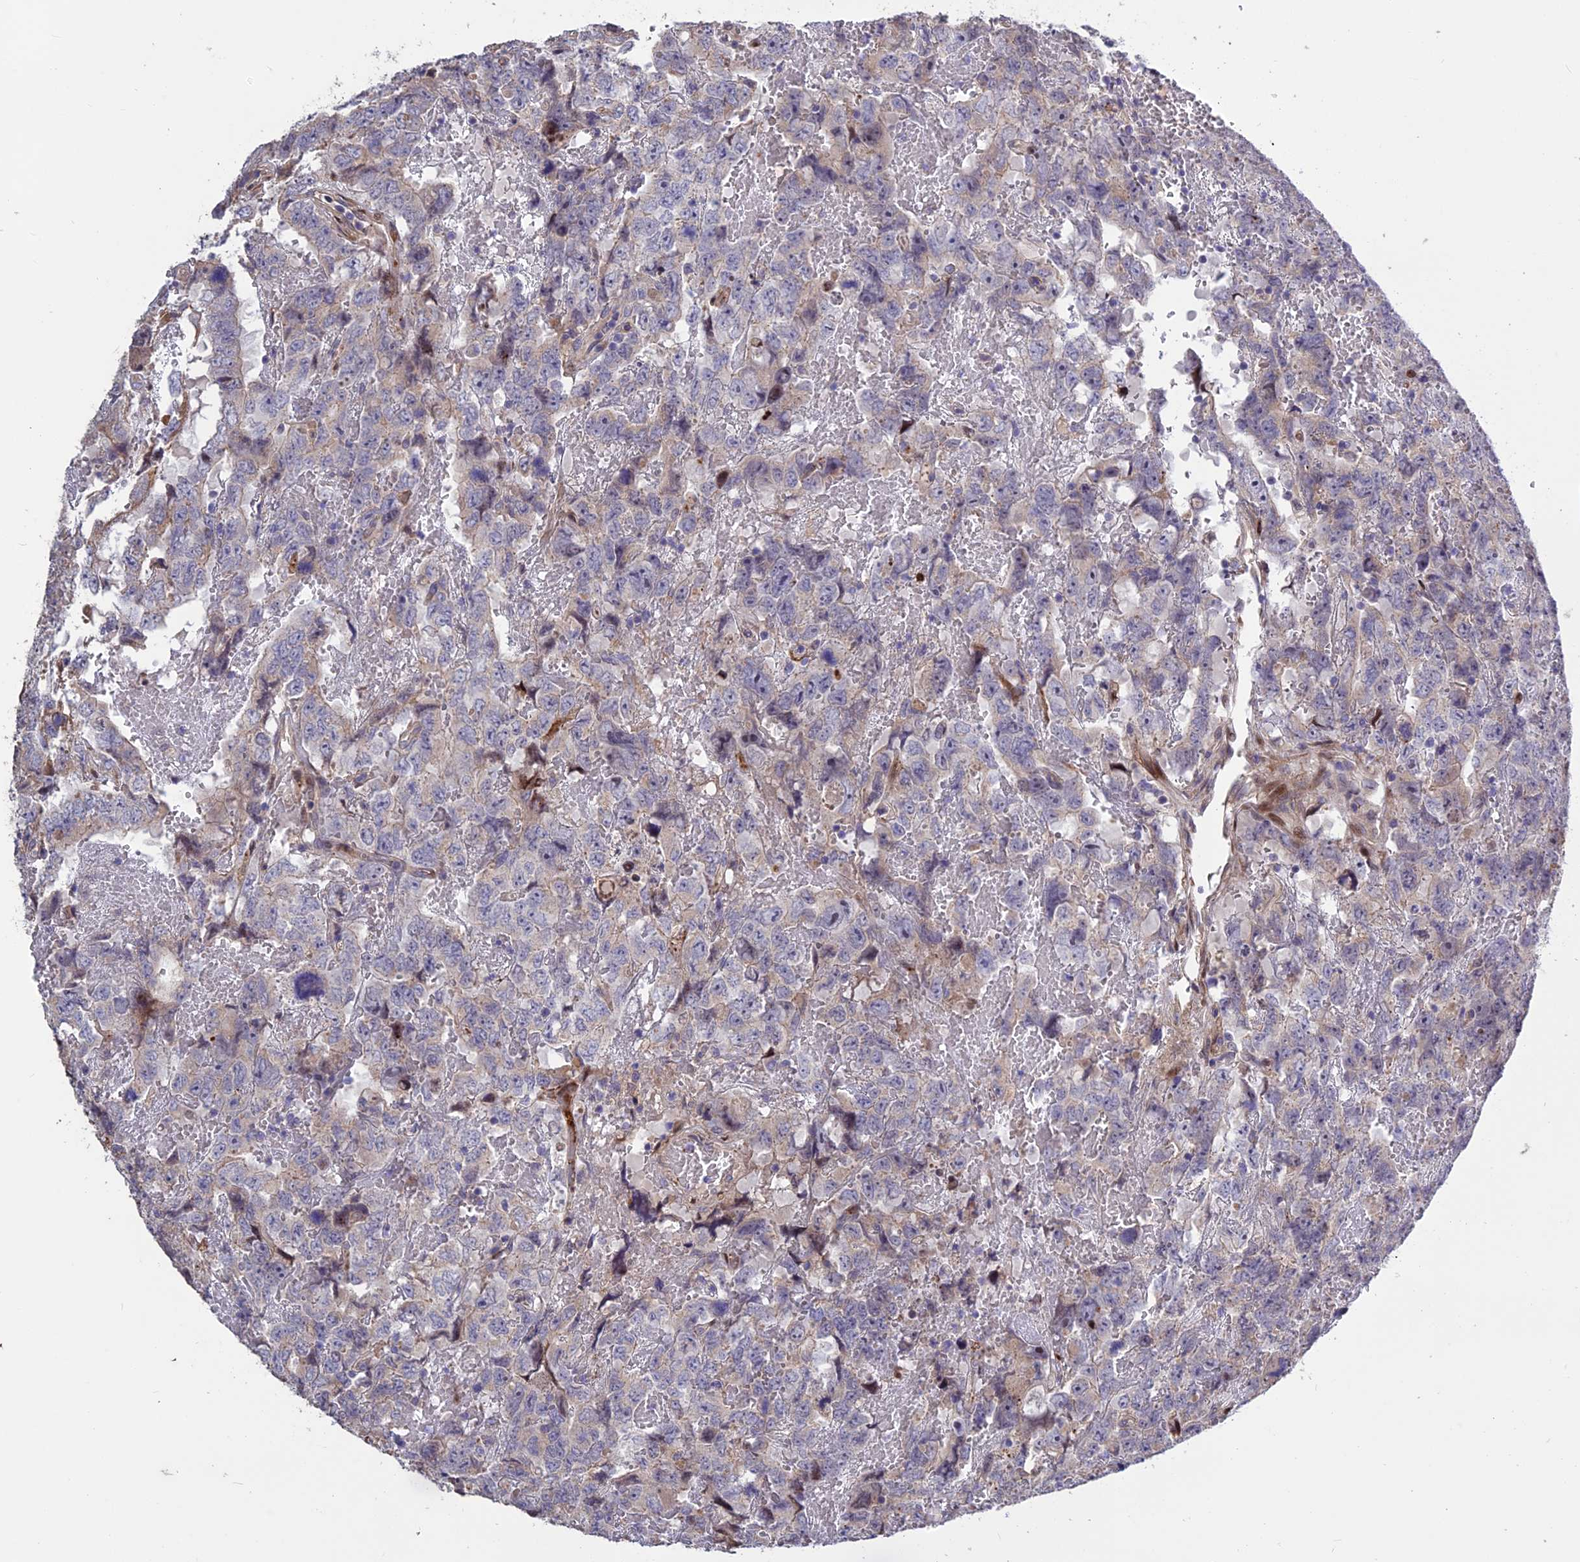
{"staining": {"intensity": "negative", "quantity": "none", "location": "none"}, "tissue": "testis cancer", "cell_type": "Tumor cells", "image_type": "cancer", "snomed": [{"axis": "morphology", "description": "Carcinoma, Embryonal, NOS"}, {"axis": "topography", "description": "Testis"}], "caption": "Testis embryonal carcinoma was stained to show a protein in brown. There is no significant positivity in tumor cells.", "gene": "SPG21", "patient": {"sex": "male", "age": 45}}